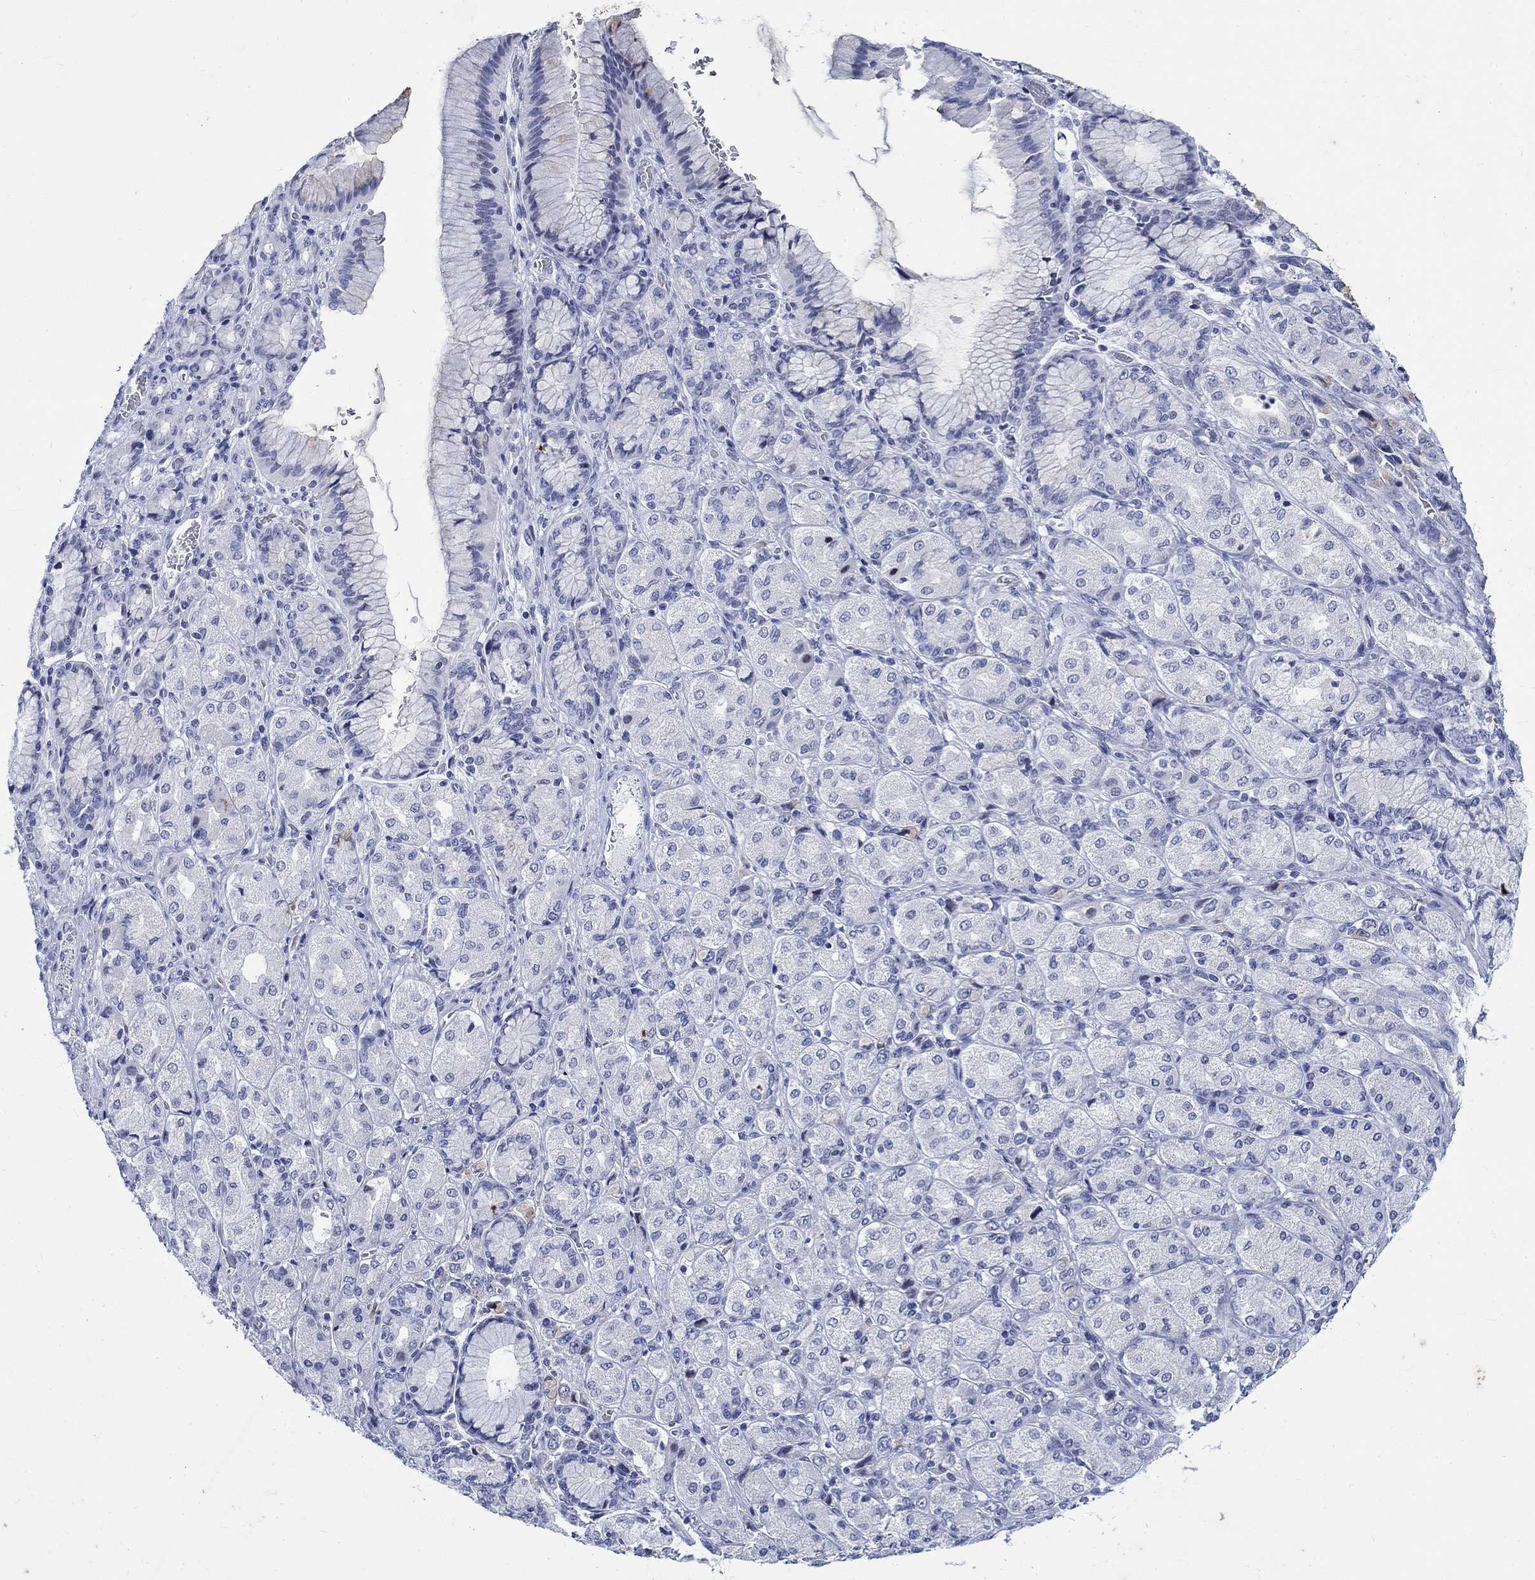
{"staining": {"intensity": "negative", "quantity": "none", "location": "none"}, "tissue": "stomach cancer", "cell_type": "Tumor cells", "image_type": "cancer", "snomed": [{"axis": "morphology", "description": "Normal tissue, NOS"}, {"axis": "morphology", "description": "Adenocarcinoma, NOS"}, {"axis": "morphology", "description": "Adenocarcinoma, High grade"}, {"axis": "topography", "description": "Stomach, upper"}, {"axis": "topography", "description": "Stomach"}], "caption": "A high-resolution image shows immunohistochemistry (IHC) staining of stomach adenocarcinoma, which displays no significant positivity in tumor cells.", "gene": "KRT76", "patient": {"sex": "female", "age": 65}}